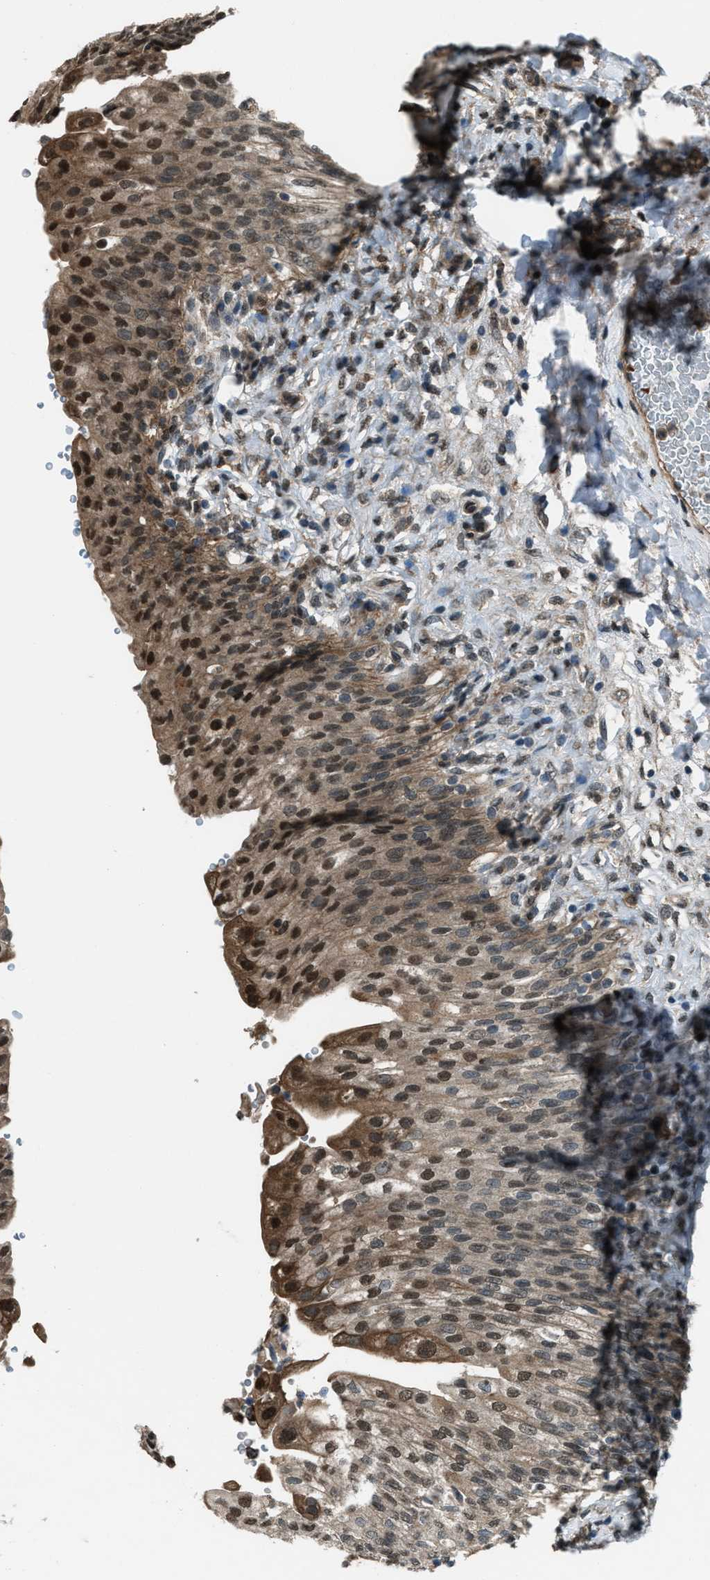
{"staining": {"intensity": "moderate", "quantity": "25%-75%", "location": "cytoplasmic/membranous,nuclear"}, "tissue": "urinary bladder", "cell_type": "Urothelial cells", "image_type": "normal", "snomed": [{"axis": "morphology", "description": "Urothelial carcinoma, High grade"}, {"axis": "topography", "description": "Urinary bladder"}], "caption": "Brown immunohistochemical staining in unremarkable human urinary bladder exhibits moderate cytoplasmic/membranous,nuclear positivity in approximately 25%-75% of urothelial cells. The protein of interest is stained brown, and the nuclei are stained in blue (DAB (3,3'-diaminobenzidine) IHC with brightfield microscopy, high magnification).", "gene": "SVIL", "patient": {"sex": "male", "age": 46}}